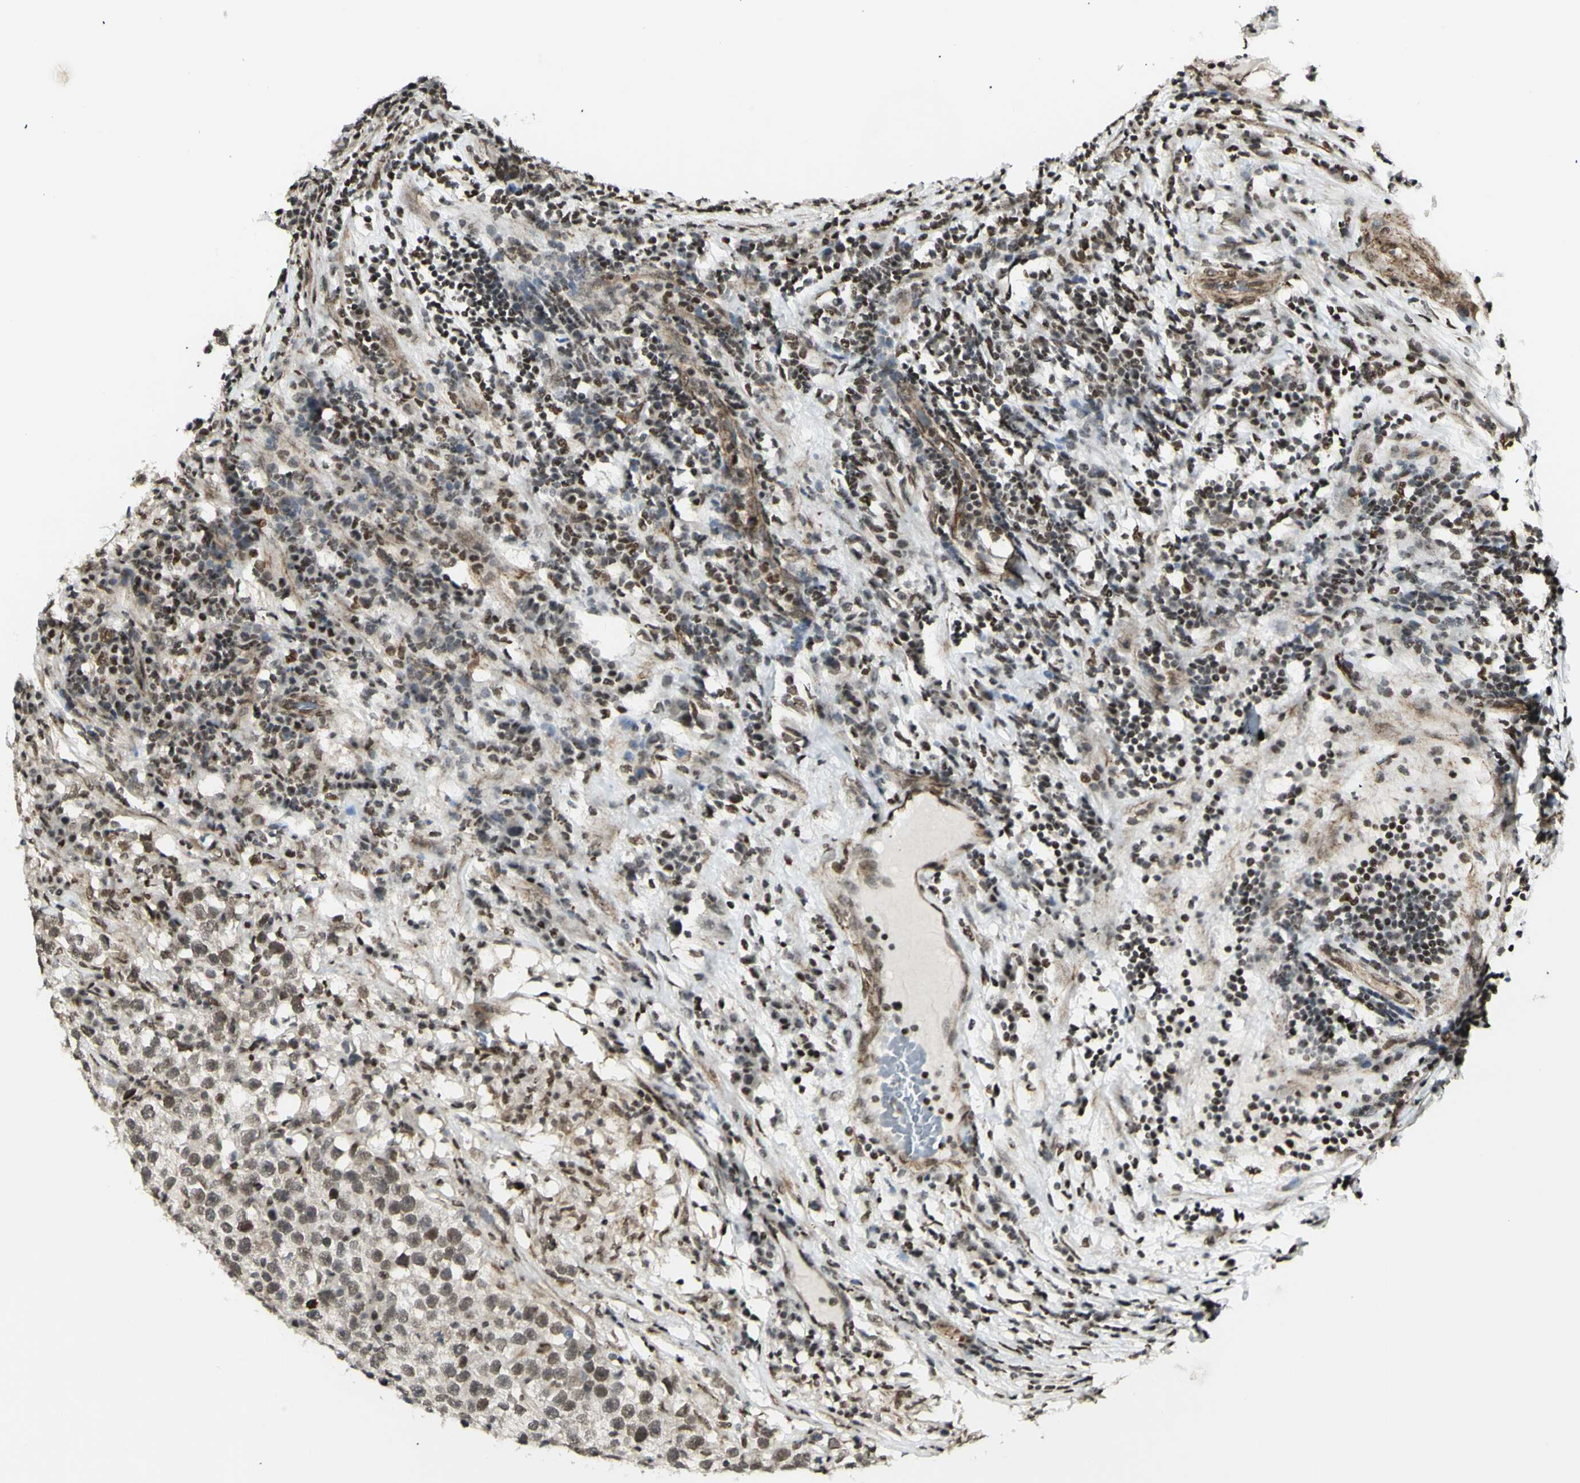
{"staining": {"intensity": "moderate", "quantity": ">75%", "location": "nuclear"}, "tissue": "testis cancer", "cell_type": "Tumor cells", "image_type": "cancer", "snomed": [{"axis": "morphology", "description": "Seminoma, NOS"}, {"axis": "topography", "description": "Testis"}], "caption": "Immunohistochemistry (IHC) (DAB (3,3'-diaminobenzidine)) staining of human testis cancer (seminoma) demonstrates moderate nuclear protein positivity in about >75% of tumor cells.", "gene": "ZMYM6", "patient": {"sex": "male", "age": 43}}